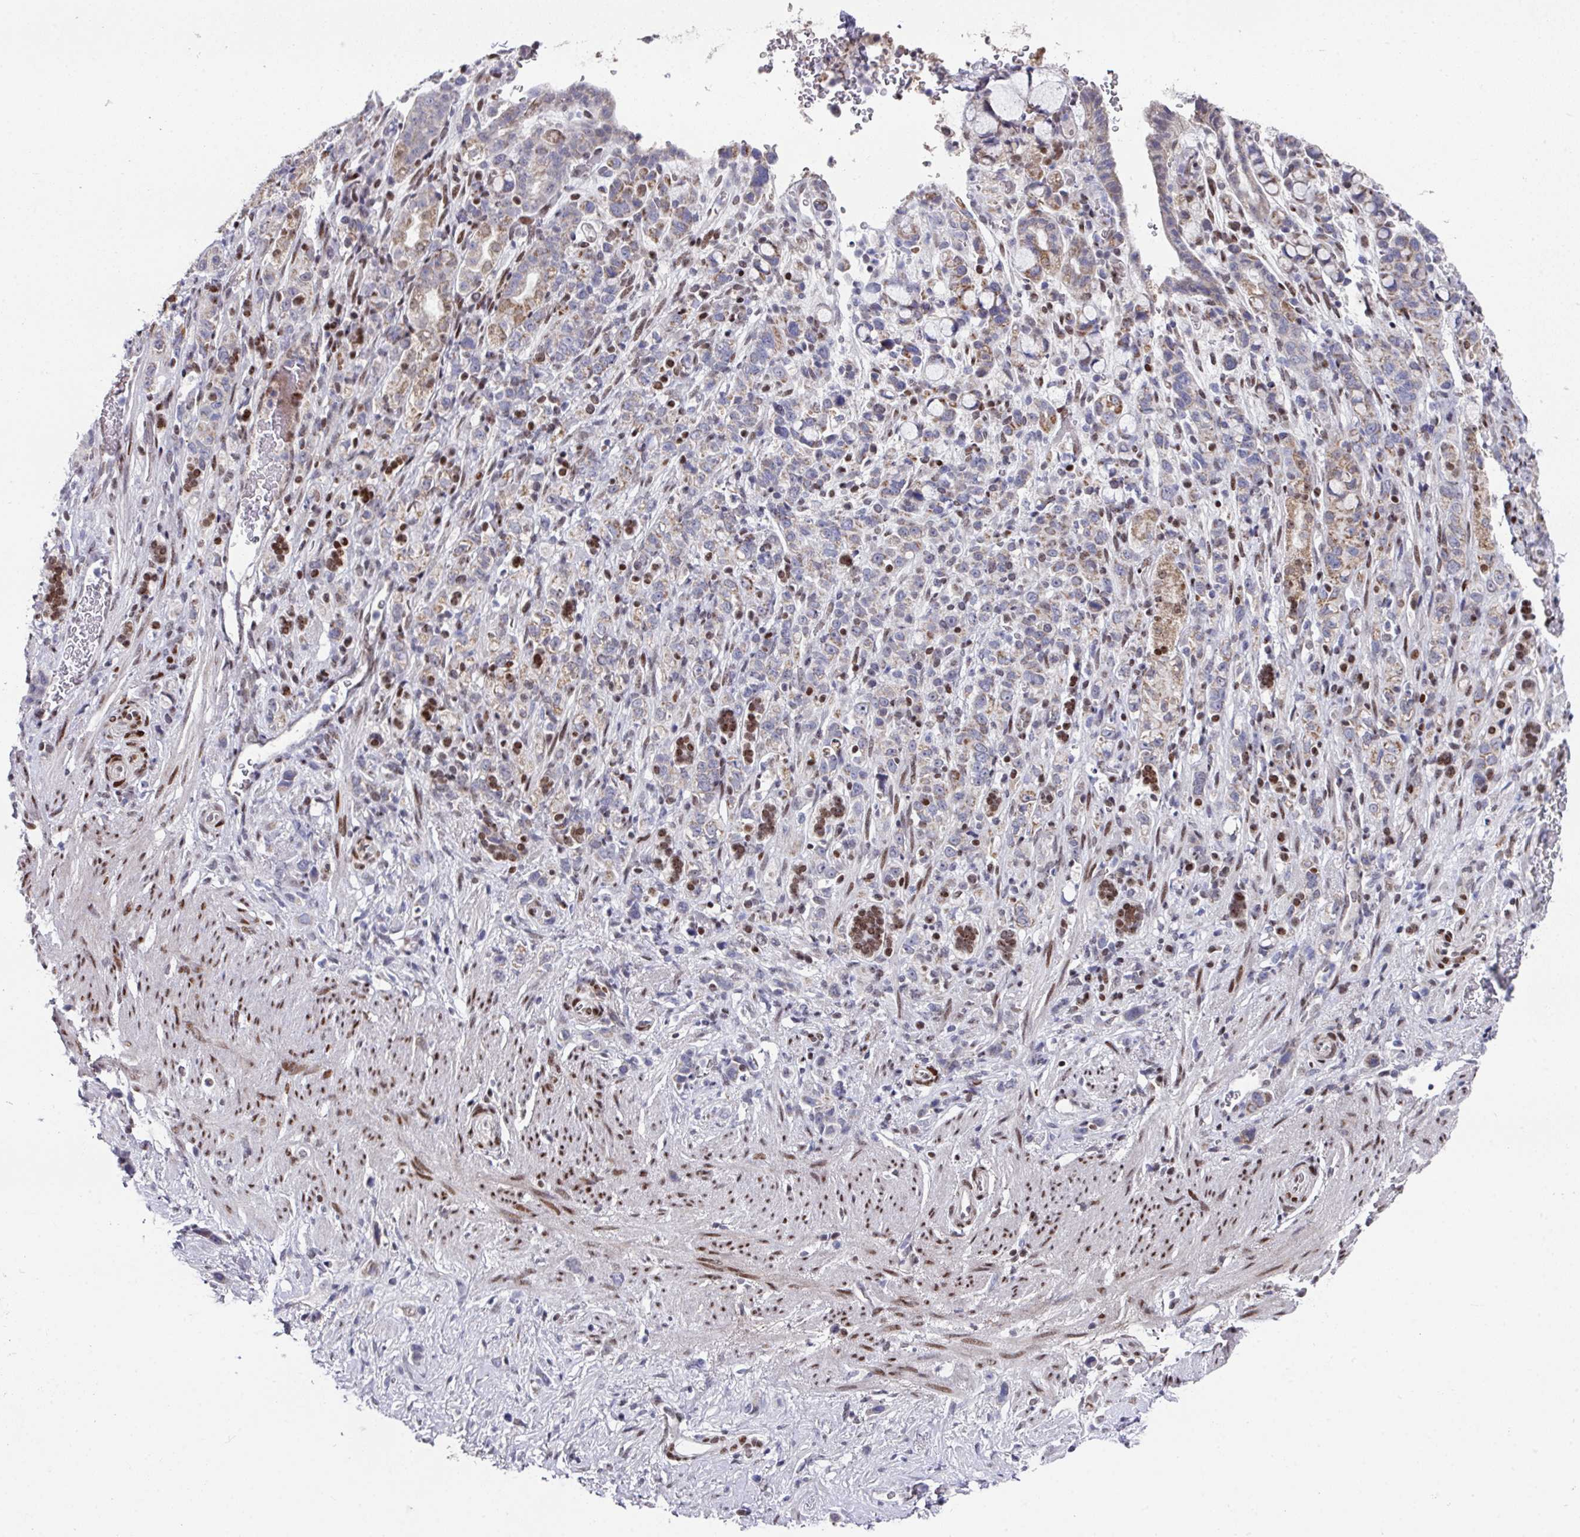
{"staining": {"intensity": "weak", "quantity": "<25%", "location": "cytoplasmic/membranous"}, "tissue": "stomach cancer", "cell_type": "Tumor cells", "image_type": "cancer", "snomed": [{"axis": "morphology", "description": "Adenocarcinoma, NOS"}, {"axis": "topography", "description": "Stomach"}], "caption": "Protein analysis of stomach cancer demonstrates no significant staining in tumor cells.", "gene": "CBX7", "patient": {"sex": "female", "age": 65}}